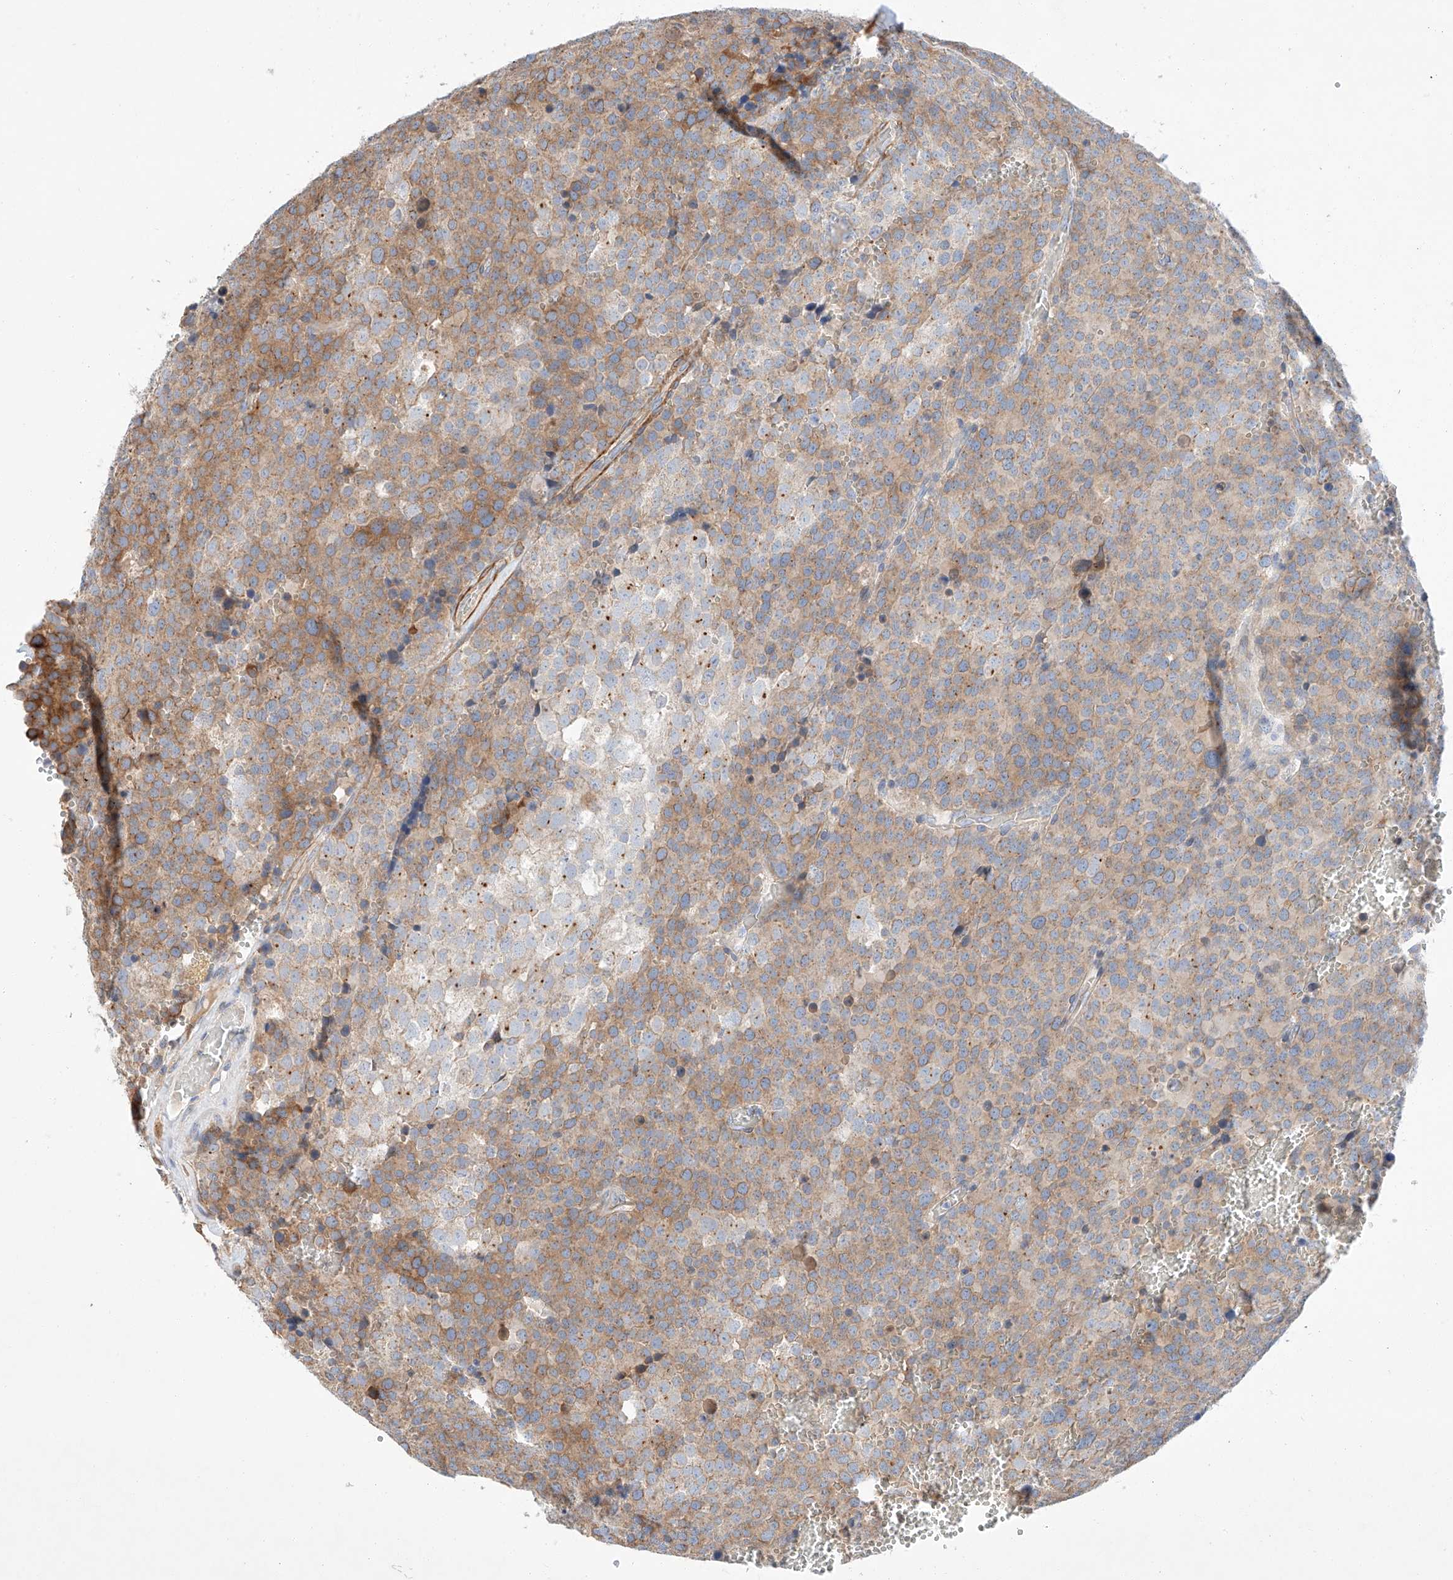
{"staining": {"intensity": "moderate", "quantity": ">75%", "location": "cytoplasmic/membranous"}, "tissue": "testis cancer", "cell_type": "Tumor cells", "image_type": "cancer", "snomed": [{"axis": "morphology", "description": "Seminoma, NOS"}, {"axis": "topography", "description": "Testis"}], "caption": "Moderate cytoplasmic/membranous expression is appreciated in about >75% of tumor cells in seminoma (testis).", "gene": "C6orf118", "patient": {"sex": "male", "age": 71}}